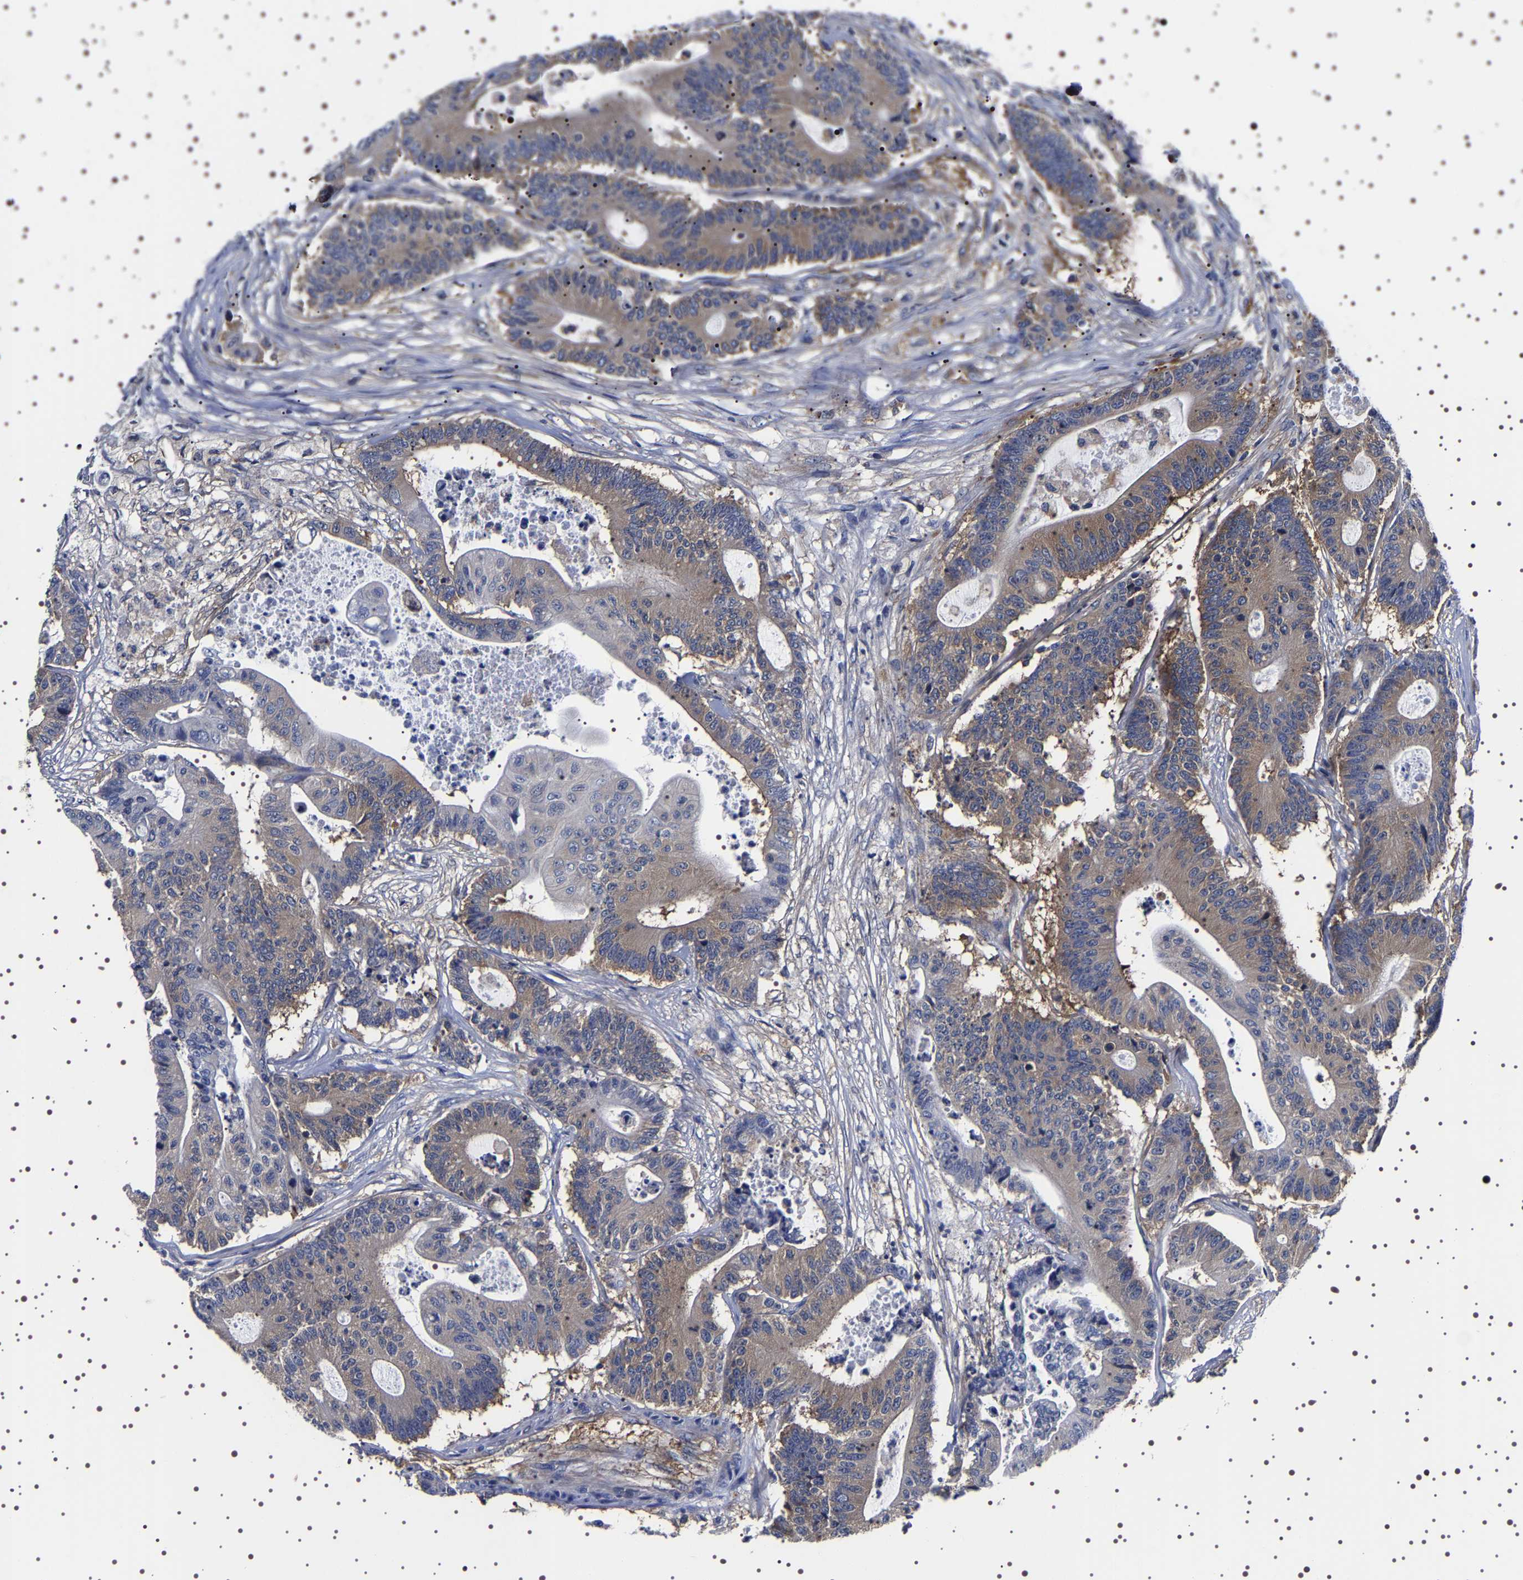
{"staining": {"intensity": "weak", "quantity": "25%-75%", "location": "cytoplasmic/membranous"}, "tissue": "colorectal cancer", "cell_type": "Tumor cells", "image_type": "cancer", "snomed": [{"axis": "morphology", "description": "Adenocarcinoma, NOS"}, {"axis": "topography", "description": "Colon"}], "caption": "A brown stain labels weak cytoplasmic/membranous staining of a protein in colorectal cancer (adenocarcinoma) tumor cells.", "gene": "DARS1", "patient": {"sex": "female", "age": 84}}